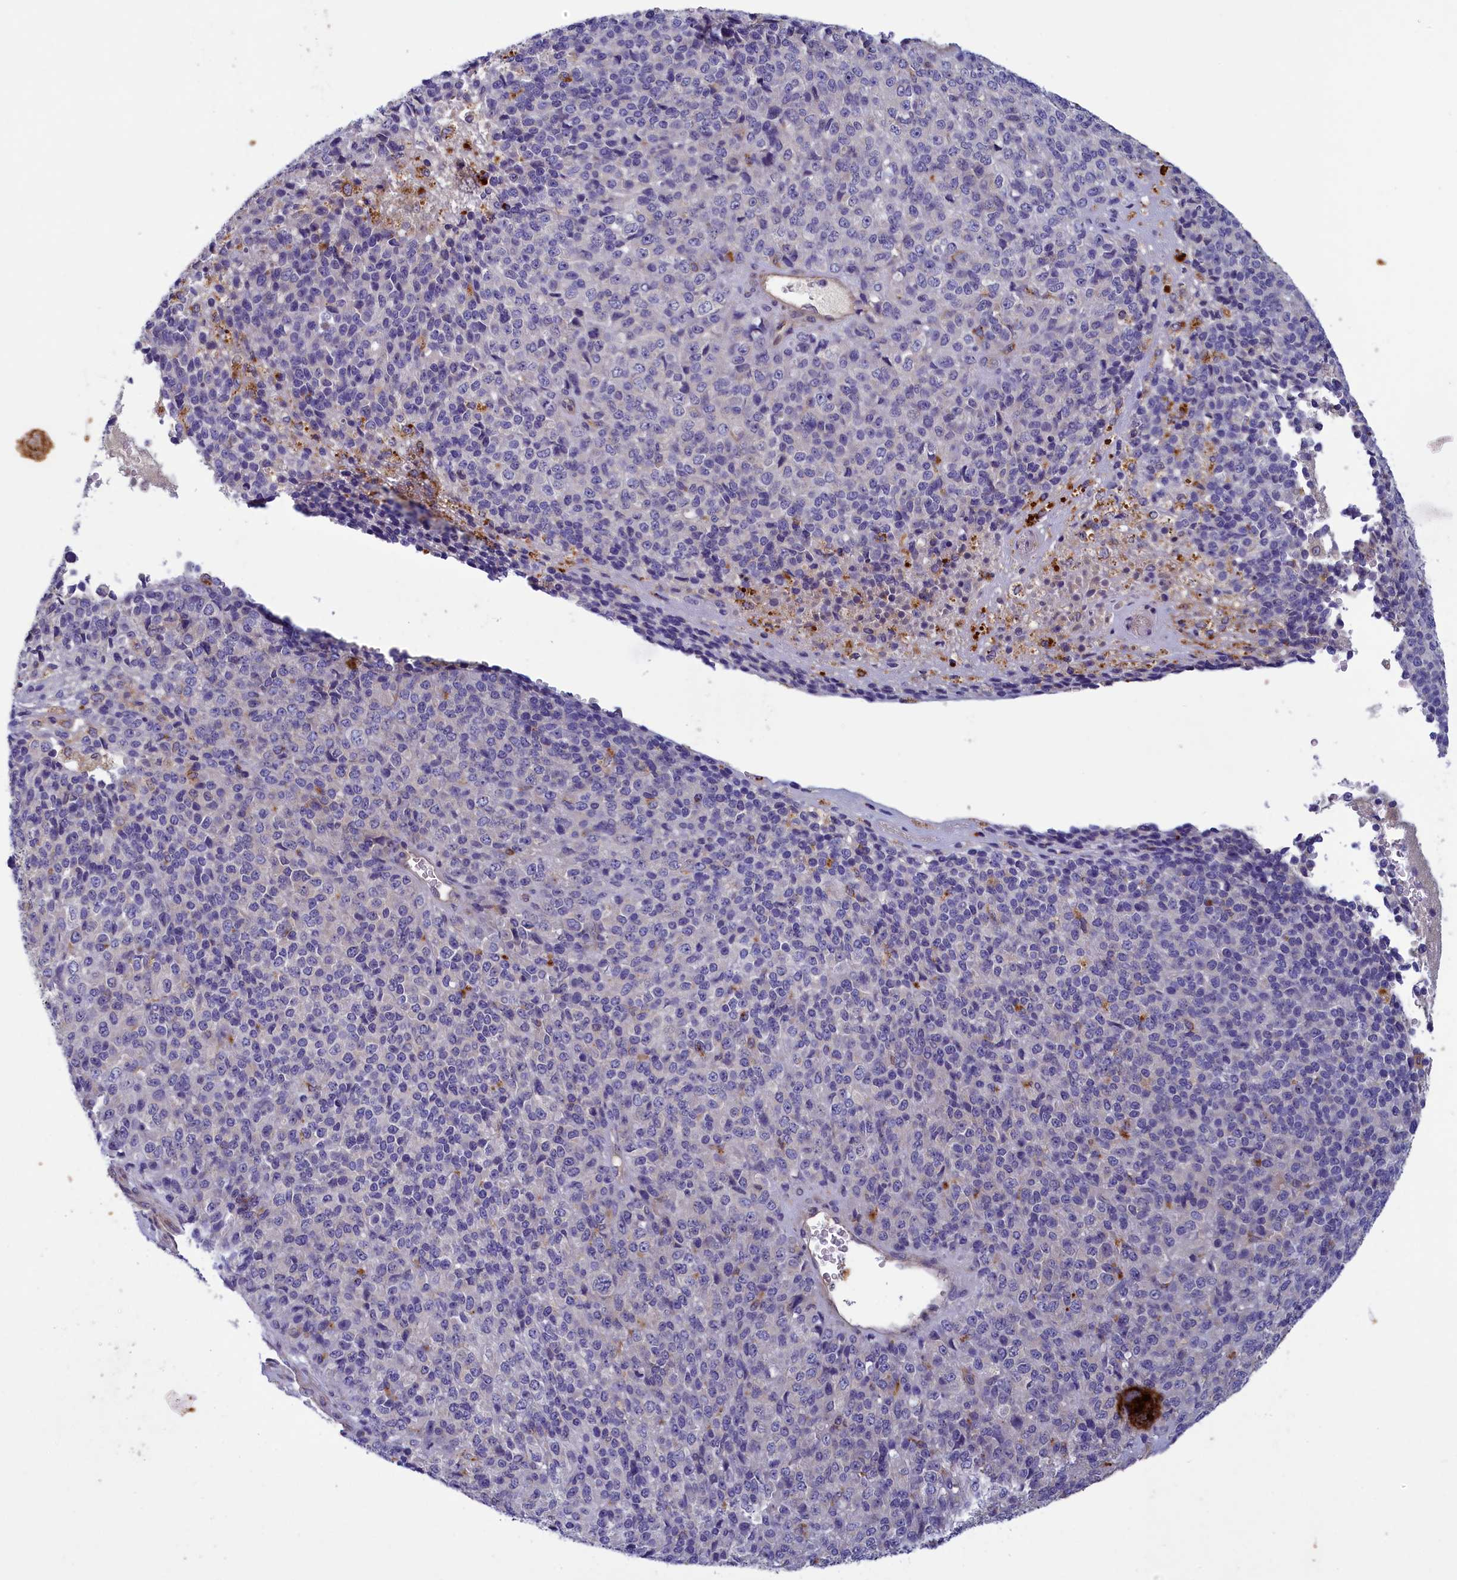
{"staining": {"intensity": "negative", "quantity": "none", "location": "none"}, "tissue": "melanoma", "cell_type": "Tumor cells", "image_type": "cancer", "snomed": [{"axis": "morphology", "description": "Malignant melanoma, Metastatic site"}, {"axis": "topography", "description": "Brain"}], "caption": "Immunohistochemistry histopathology image of neoplastic tissue: human melanoma stained with DAB reveals no significant protein expression in tumor cells.", "gene": "NUBP1", "patient": {"sex": "female", "age": 56}}